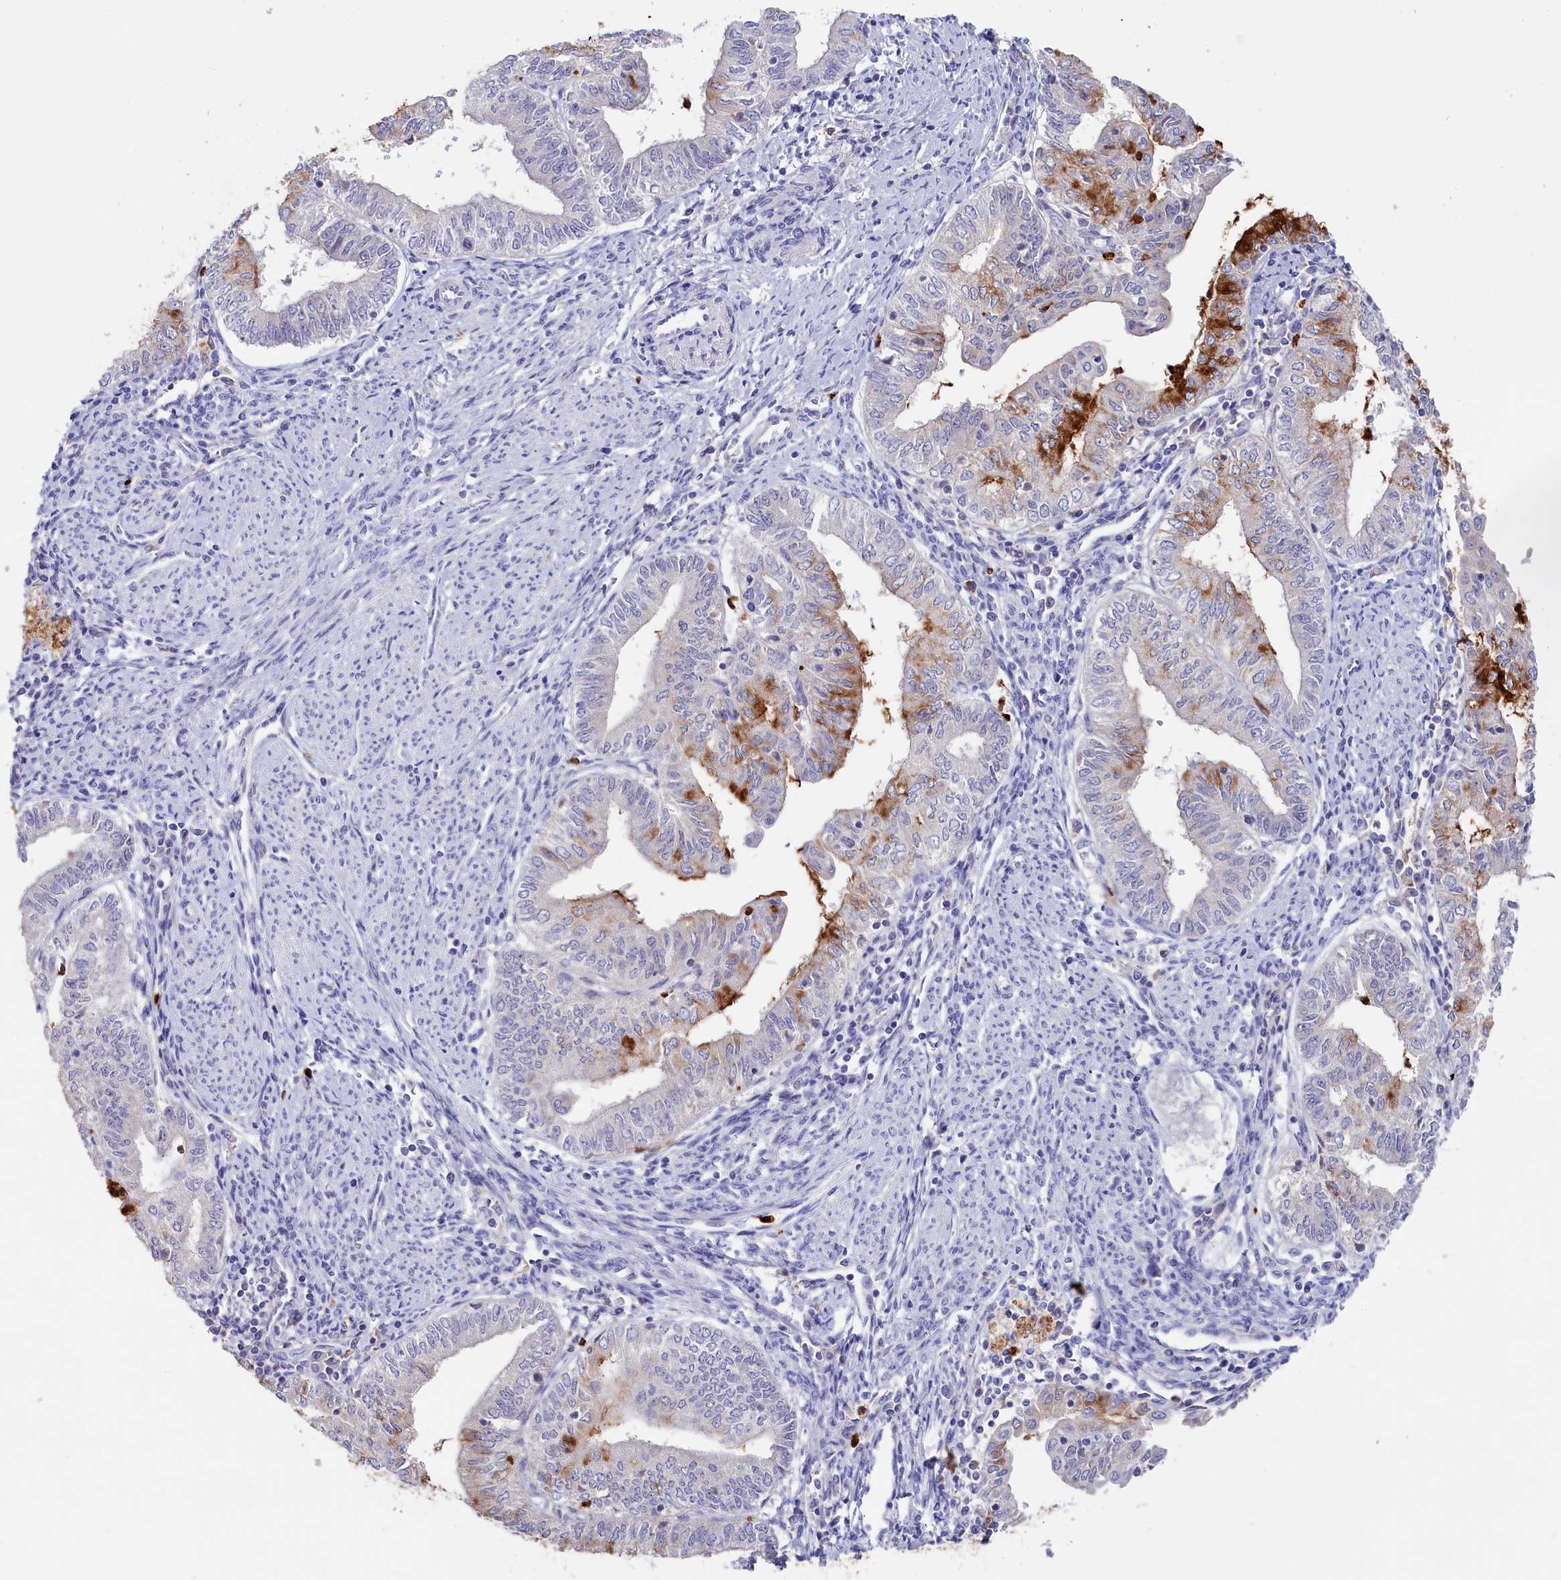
{"staining": {"intensity": "strong", "quantity": "<25%", "location": "cytoplasmic/membranous"}, "tissue": "endometrial cancer", "cell_type": "Tumor cells", "image_type": "cancer", "snomed": [{"axis": "morphology", "description": "Adenocarcinoma, NOS"}, {"axis": "topography", "description": "Endometrium"}], "caption": "Protein staining reveals strong cytoplasmic/membranous staining in about <25% of tumor cells in endometrial adenocarcinoma. The staining is performed using DAB brown chromogen to label protein expression. The nuclei are counter-stained blue using hematoxylin.", "gene": "ADGRD1", "patient": {"sex": "female", "age": 66}}